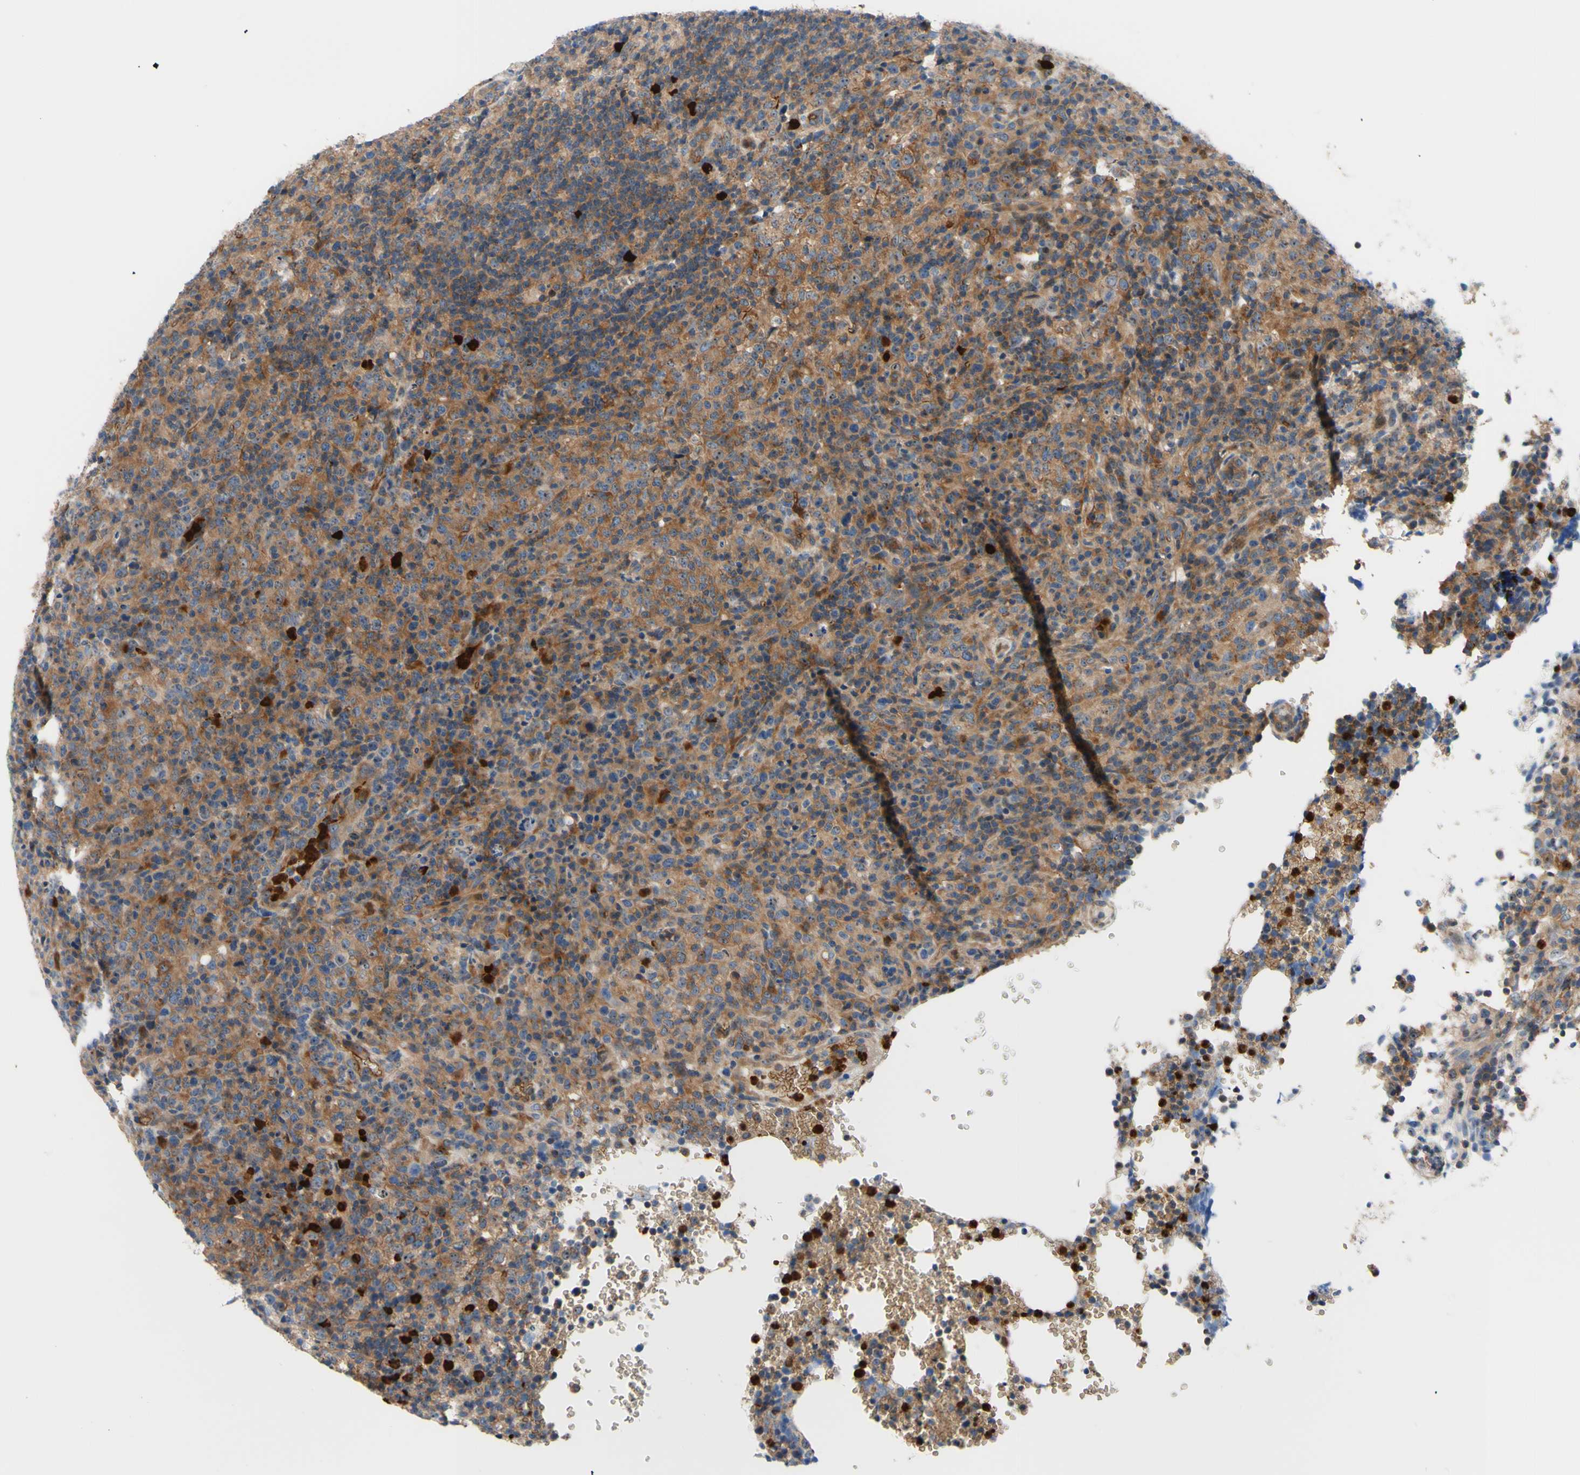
{"staining": {"intensity": "moderate", "quantity": ">75%", "location": "cytoplasmic/membranous"}, "tissue": "lymphoma", "cell_type": "Tumor cells", "image_type": "cancer", "snomed": [{"axis": "morphology", "description": "Malignant lymphoma, non-Hodgkin's type, High grade"}, {"axis": "topography", "description": "Lymph node"}], "caption": "IHC micrograph of neoplastic tissue: lymphoma stained using immunohistochemistry exhibits medium levels of moderate protein expression localized specifically in the cytoplasmic/membranous of tumor cells, appearing as a cytoplasmic/membranous brown color.", "gene": "USP9X", "patient": {"sex": "female", "age": 76}}